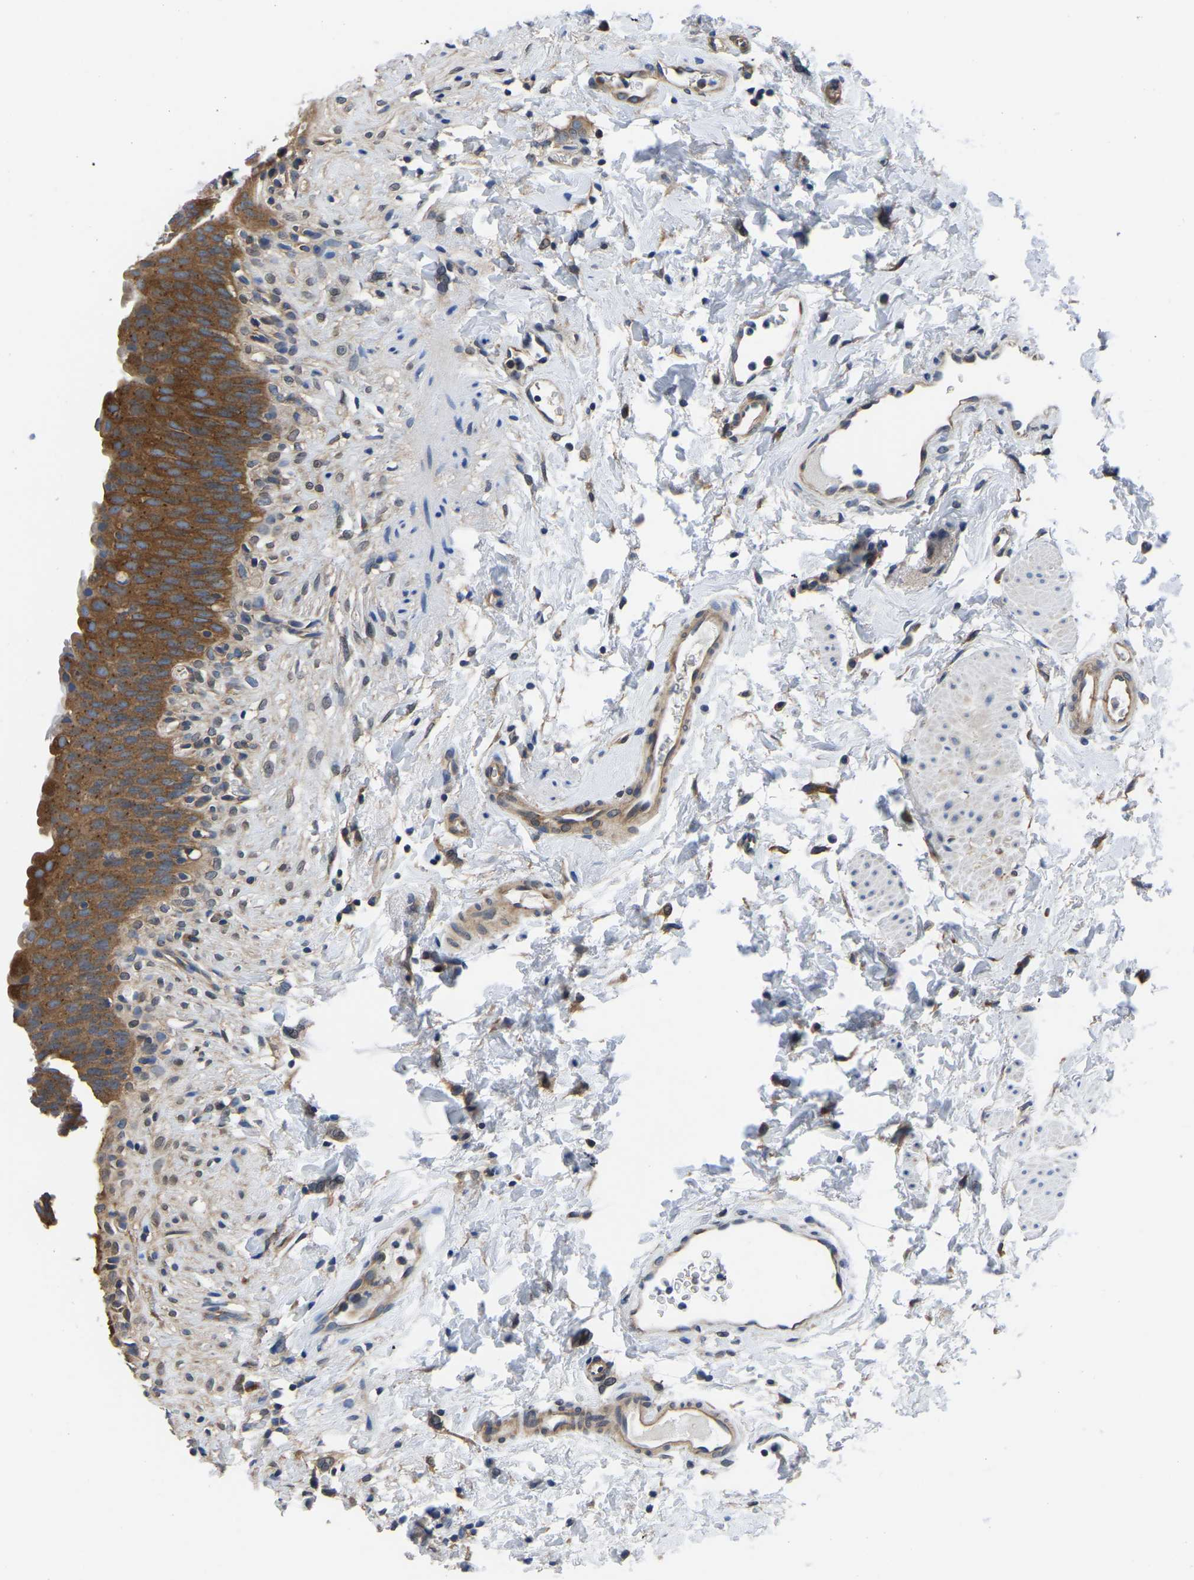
{"staining": {"intensity": "moderate", "quantity": "25%-75%", "location": "cytoplasmic/membranous"}, "tissue": "urinary bladder", "cell_type": "Urothelial cells", "image_type": "normal", "snomed": [{"axis": "morphology", "description": "Normal tissue, NOS"}, {"axis": "topography", "description": "Urinary bladder"}], "caption": "Protein staining demonstrates moderate cytoplasmic/membranous staining in about 25%-75% of urothelial cells in benign urinary bladder.", "gene": "TFG", "patient": {"sex": "female", "age": 79}}